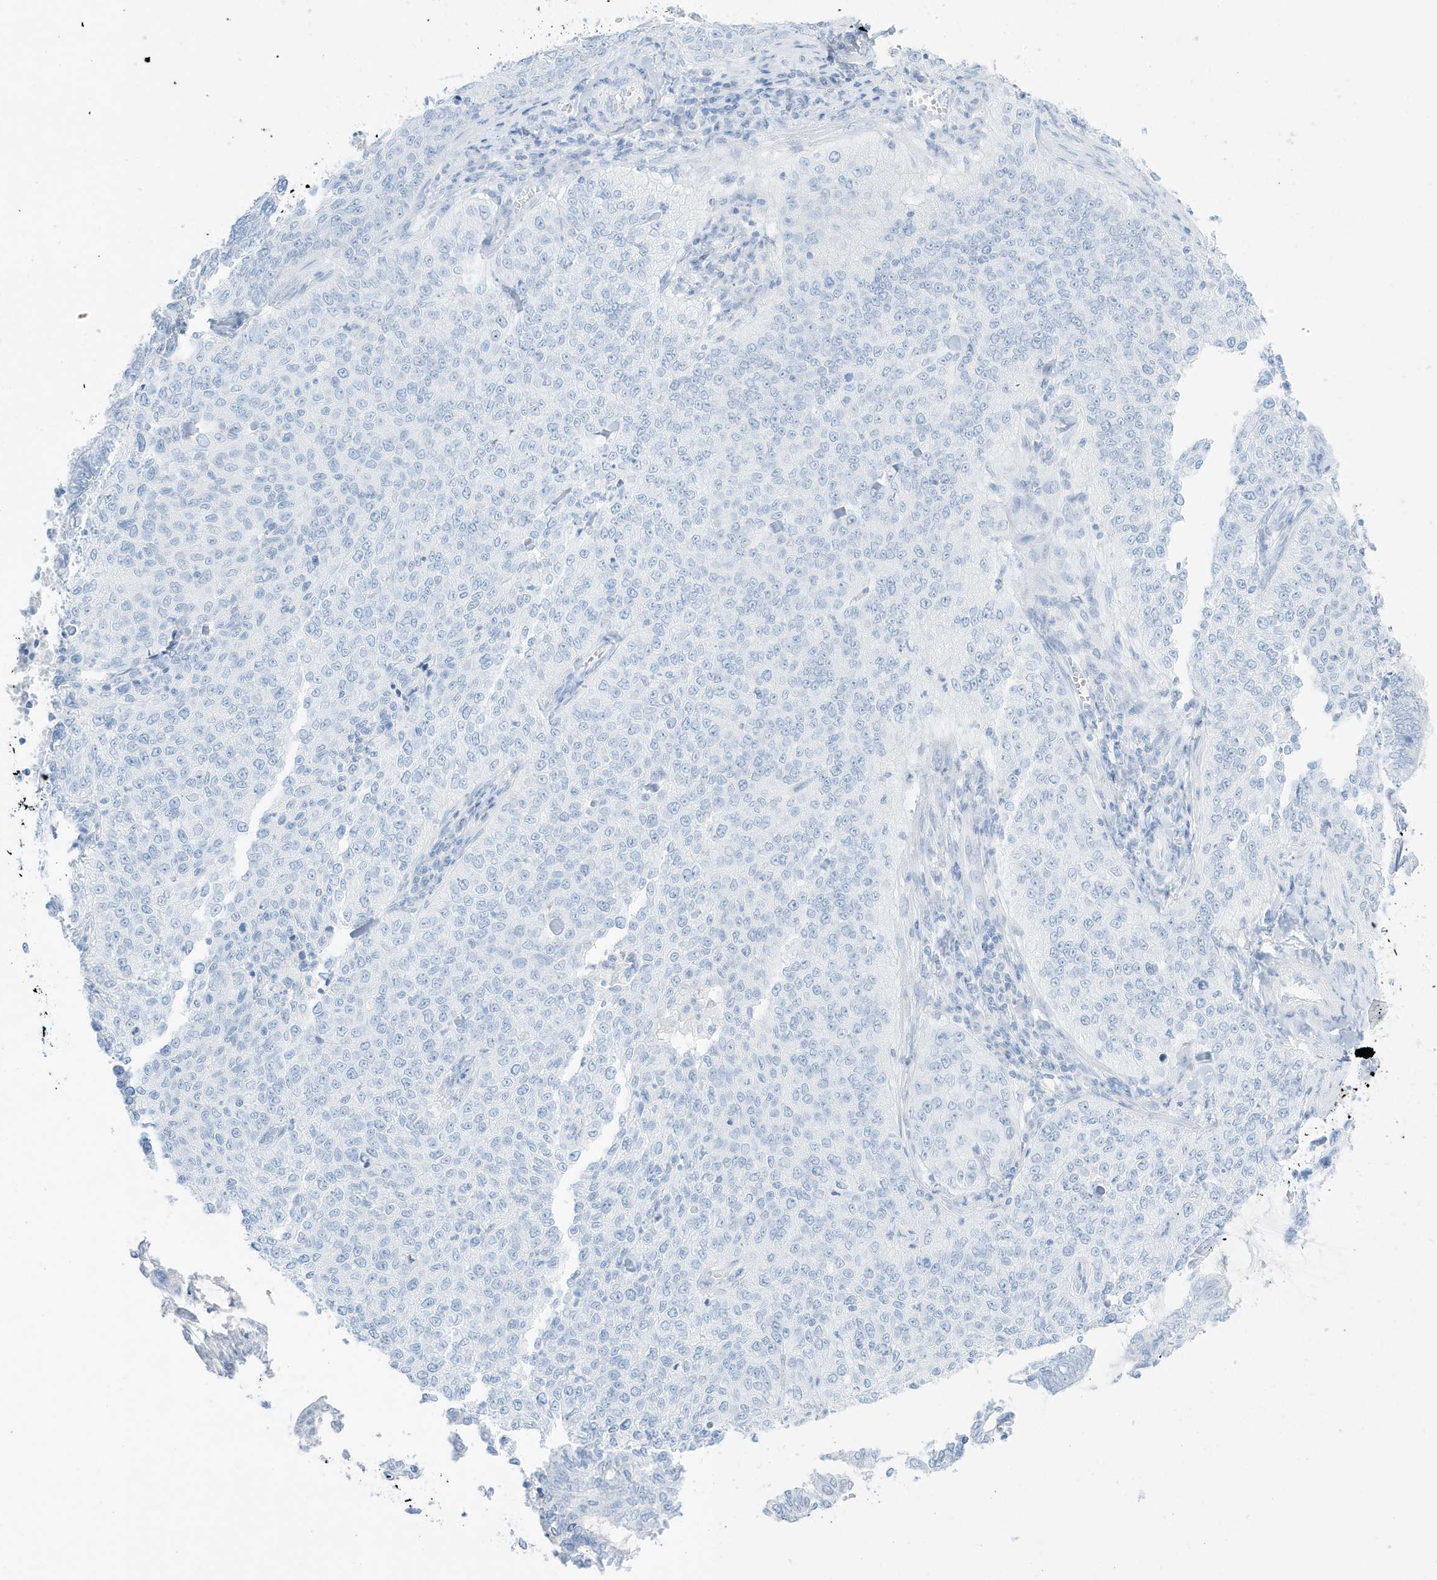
{"staining": {"intensity": "negative", "quantity": "none", "location": "none"}, "tissue": "cervical cancer", "cell_type": "Tumor cells", "image_type": "cancer", "snomed": [{"axis": "morphology", "description": "Squamous cell carcinoma, NOS"}, {"axis": "topography", "description": "Cervix"}], "caption": "High magnification brightfield microscopy of cervical cancer (squamous cell carcinoma) stained with DAB (brown) and counterstained with hematoxylin (blue): tumor cells show no significant expression. Brightfield microscopy of immunohistochemistry (IHC) stained with DAB (brown) and hematoxylin (blue), captured at high magnification.", "gene": "SLC22A13", "patient": {"sex": "female", "age": 35}}